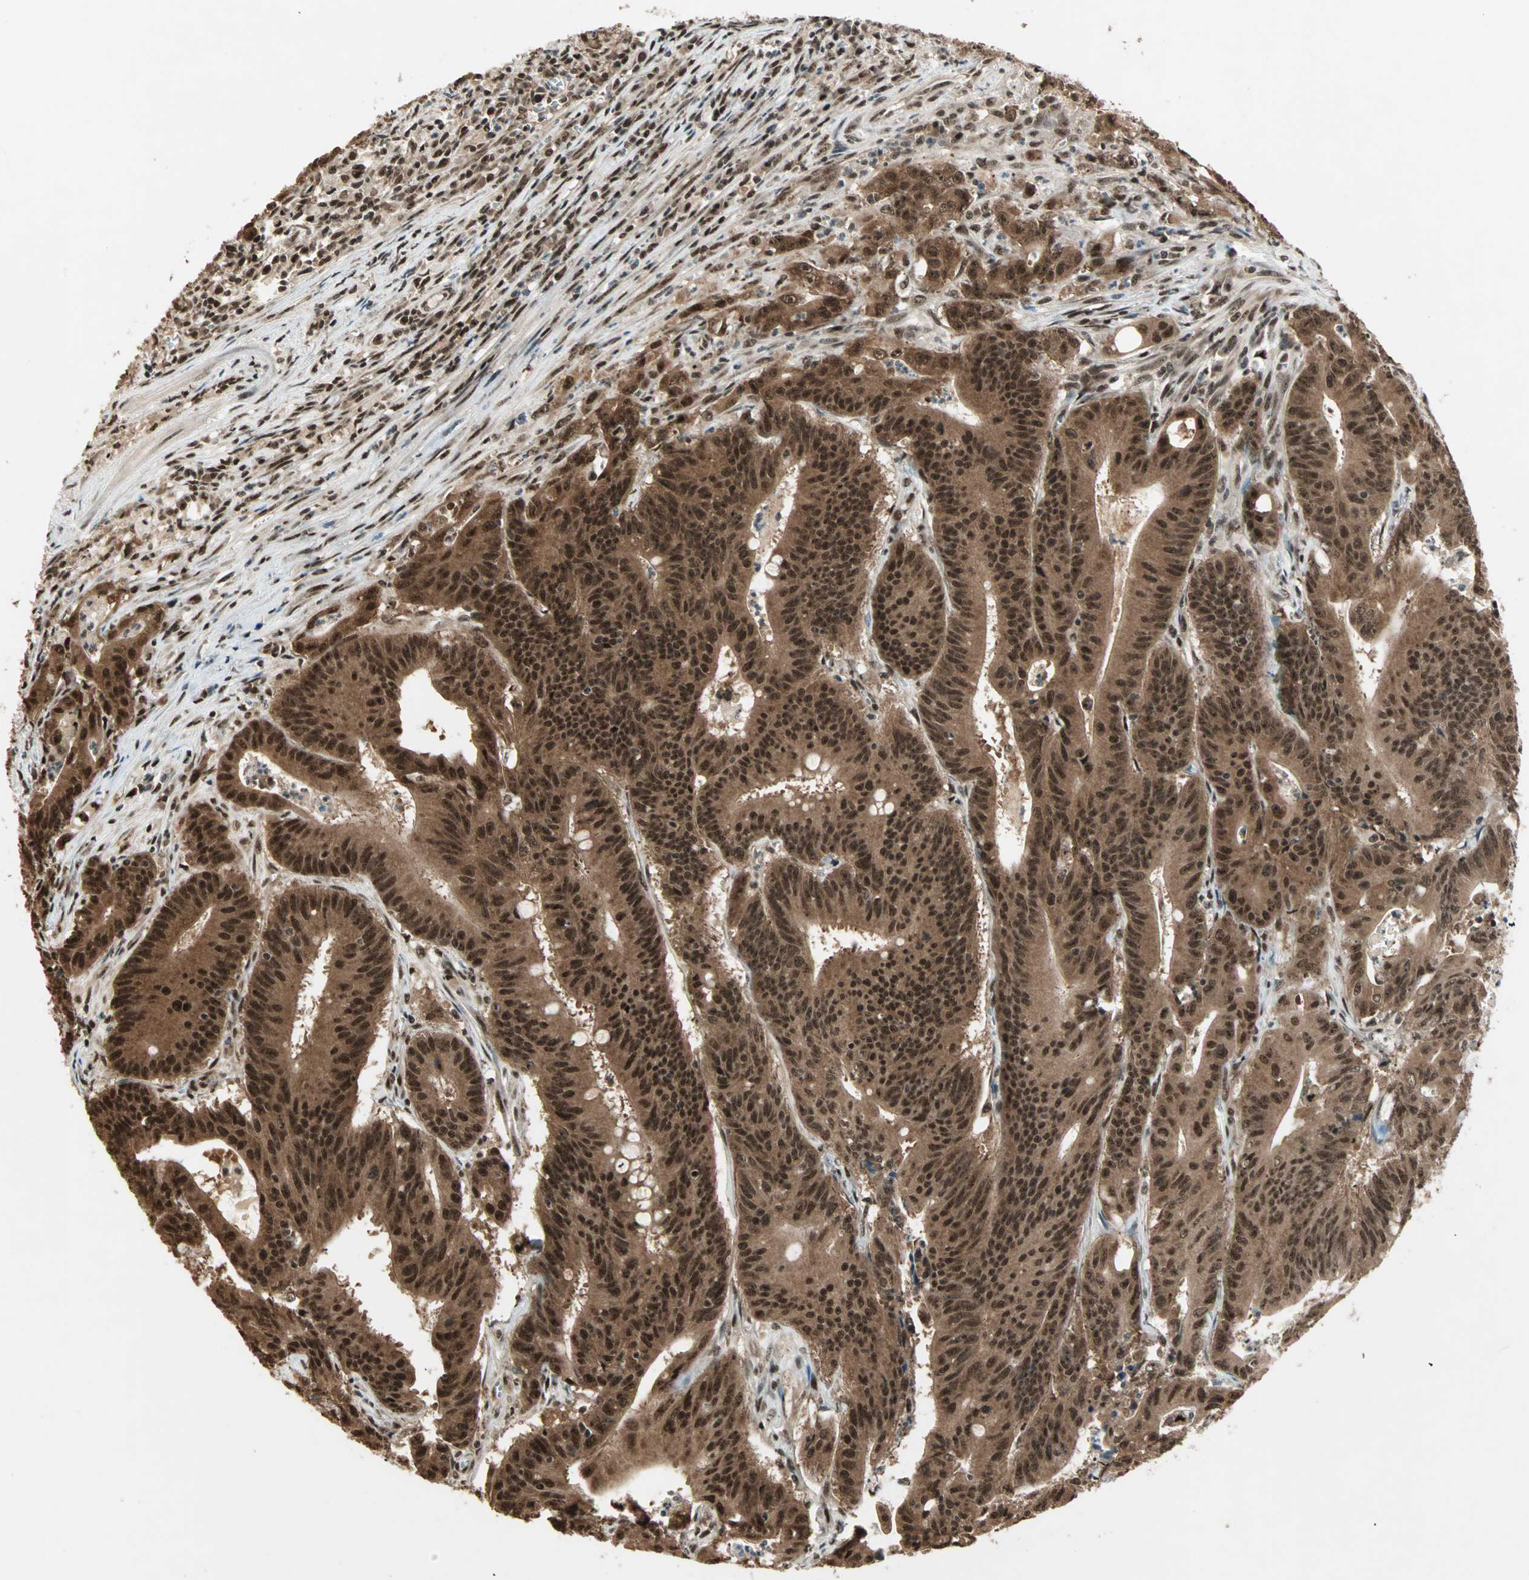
{"staining": {"intensity": "strong", "quantity": ">75%", "location": "cytoplasmic/membranous,nuclear"}, "tissue": "colorectal cancer", "cell_type": "Tumor cells", "image_type": "cancer", "snomed": [{"axis": "morphology", "description": "Adenocarcinoma, NOS"}, {"axis": "topography", "description": "Colon"}], "caption": "Immunohistochemical staining of adenocarcinoma (colorectal) demonstrates high levels of strong cytoplasmic/membranous and nuclear expression in approximately >75% of tumor cells.", "gene": "ZNF44", "patient": {"sex": "male", "age": 45}}